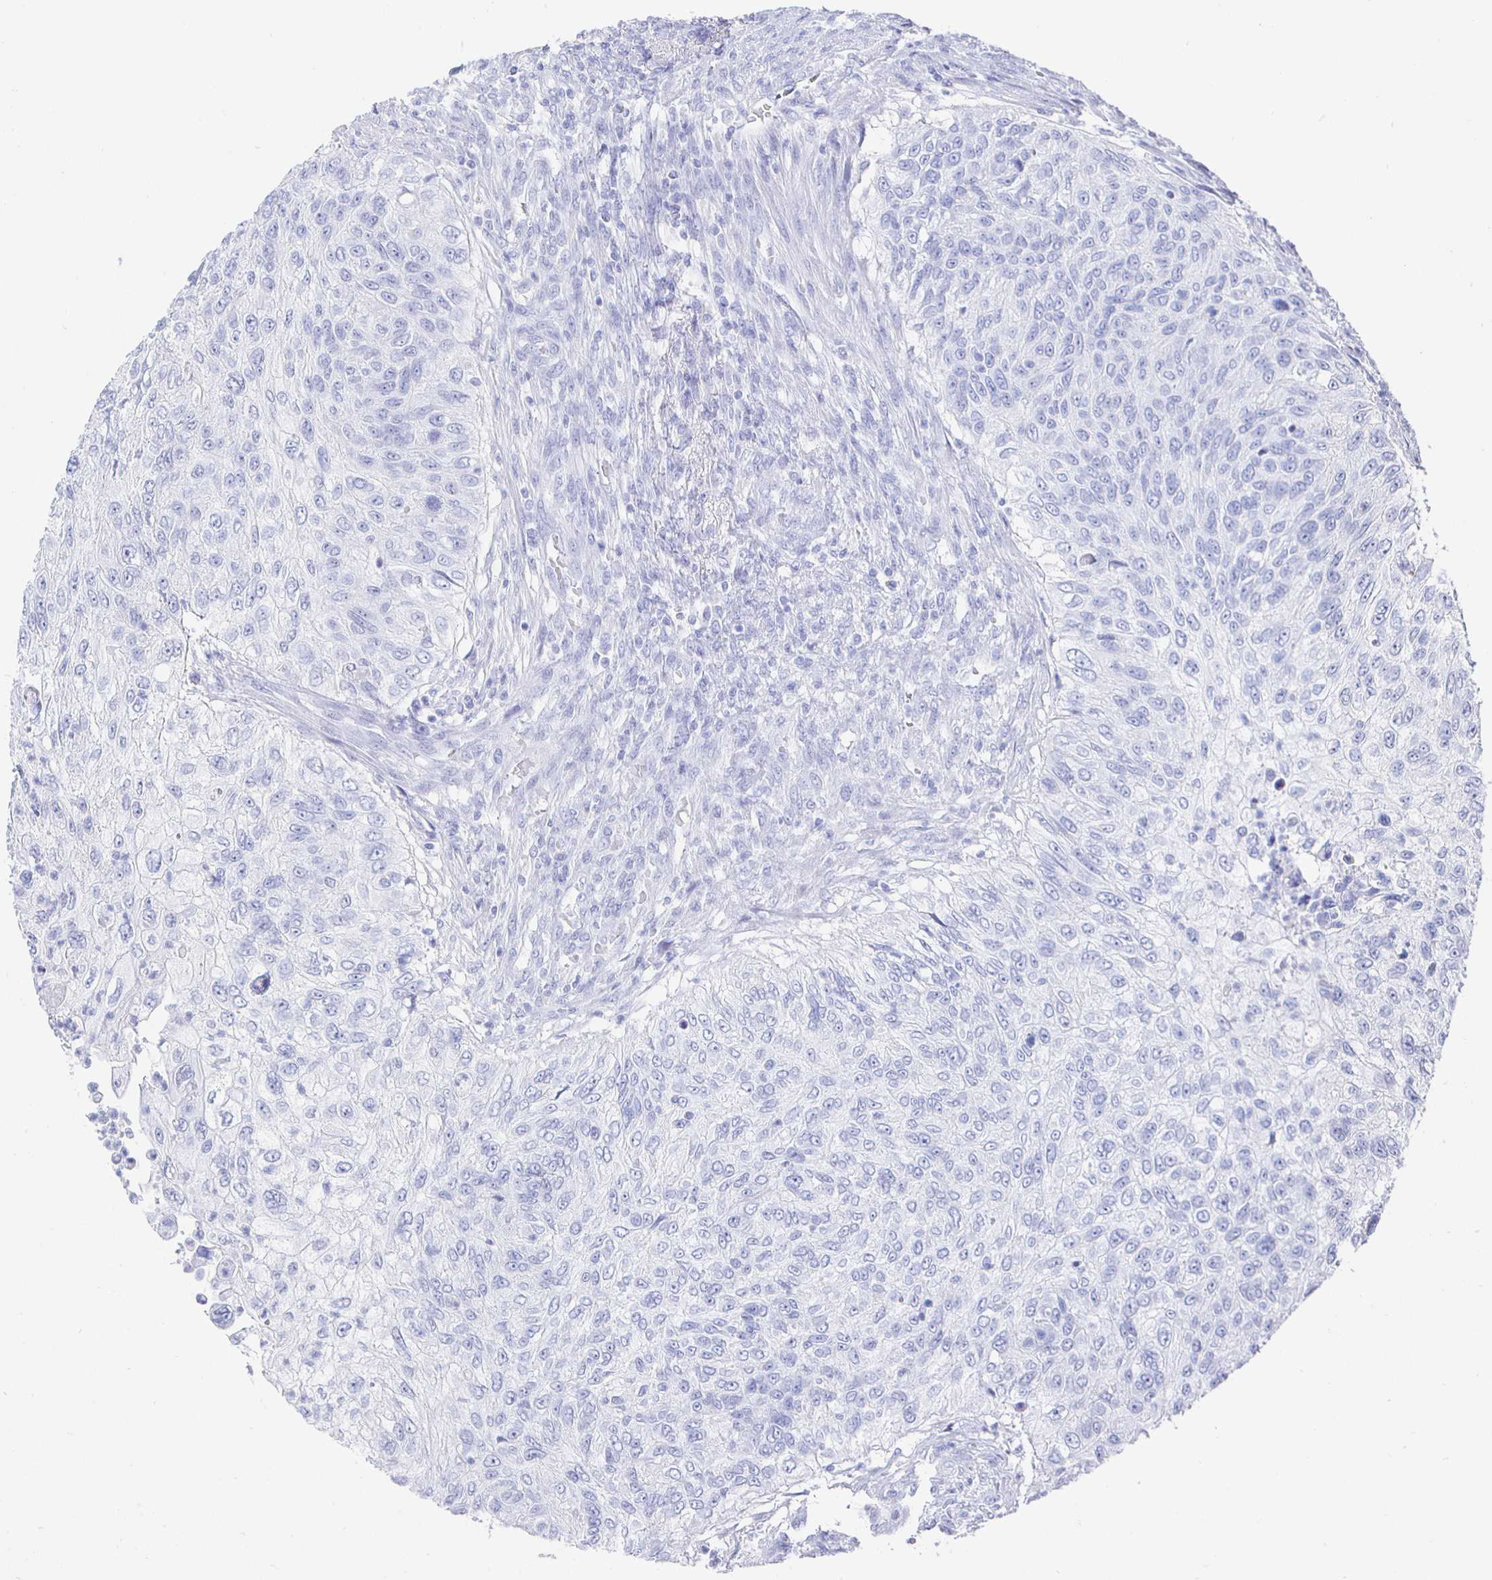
{"staining": {"intensity": "negative", "quantity": "none", "location": "none"}, "tissue": "urothelial cancer", "cell_type": "Tumor cells", "image_type": "cancer", "snomed": [{"axis": "morphology", "description": "Urothelial carcinoma, High grade"}, {"axis": "topography", "description": "Urinary bladder"}], "caption": "Photomicrograph shows no protein staining in tumor cells of urothelial carcinoma (high-grade) tissue. The staining is performed using DAB (3,3'-diaminobenzidine) brown chromogen with nuclei counter-stained in using hematoxylin.", "gene": "CLCA1", "patient": {"sex": "female", "age": 60}}